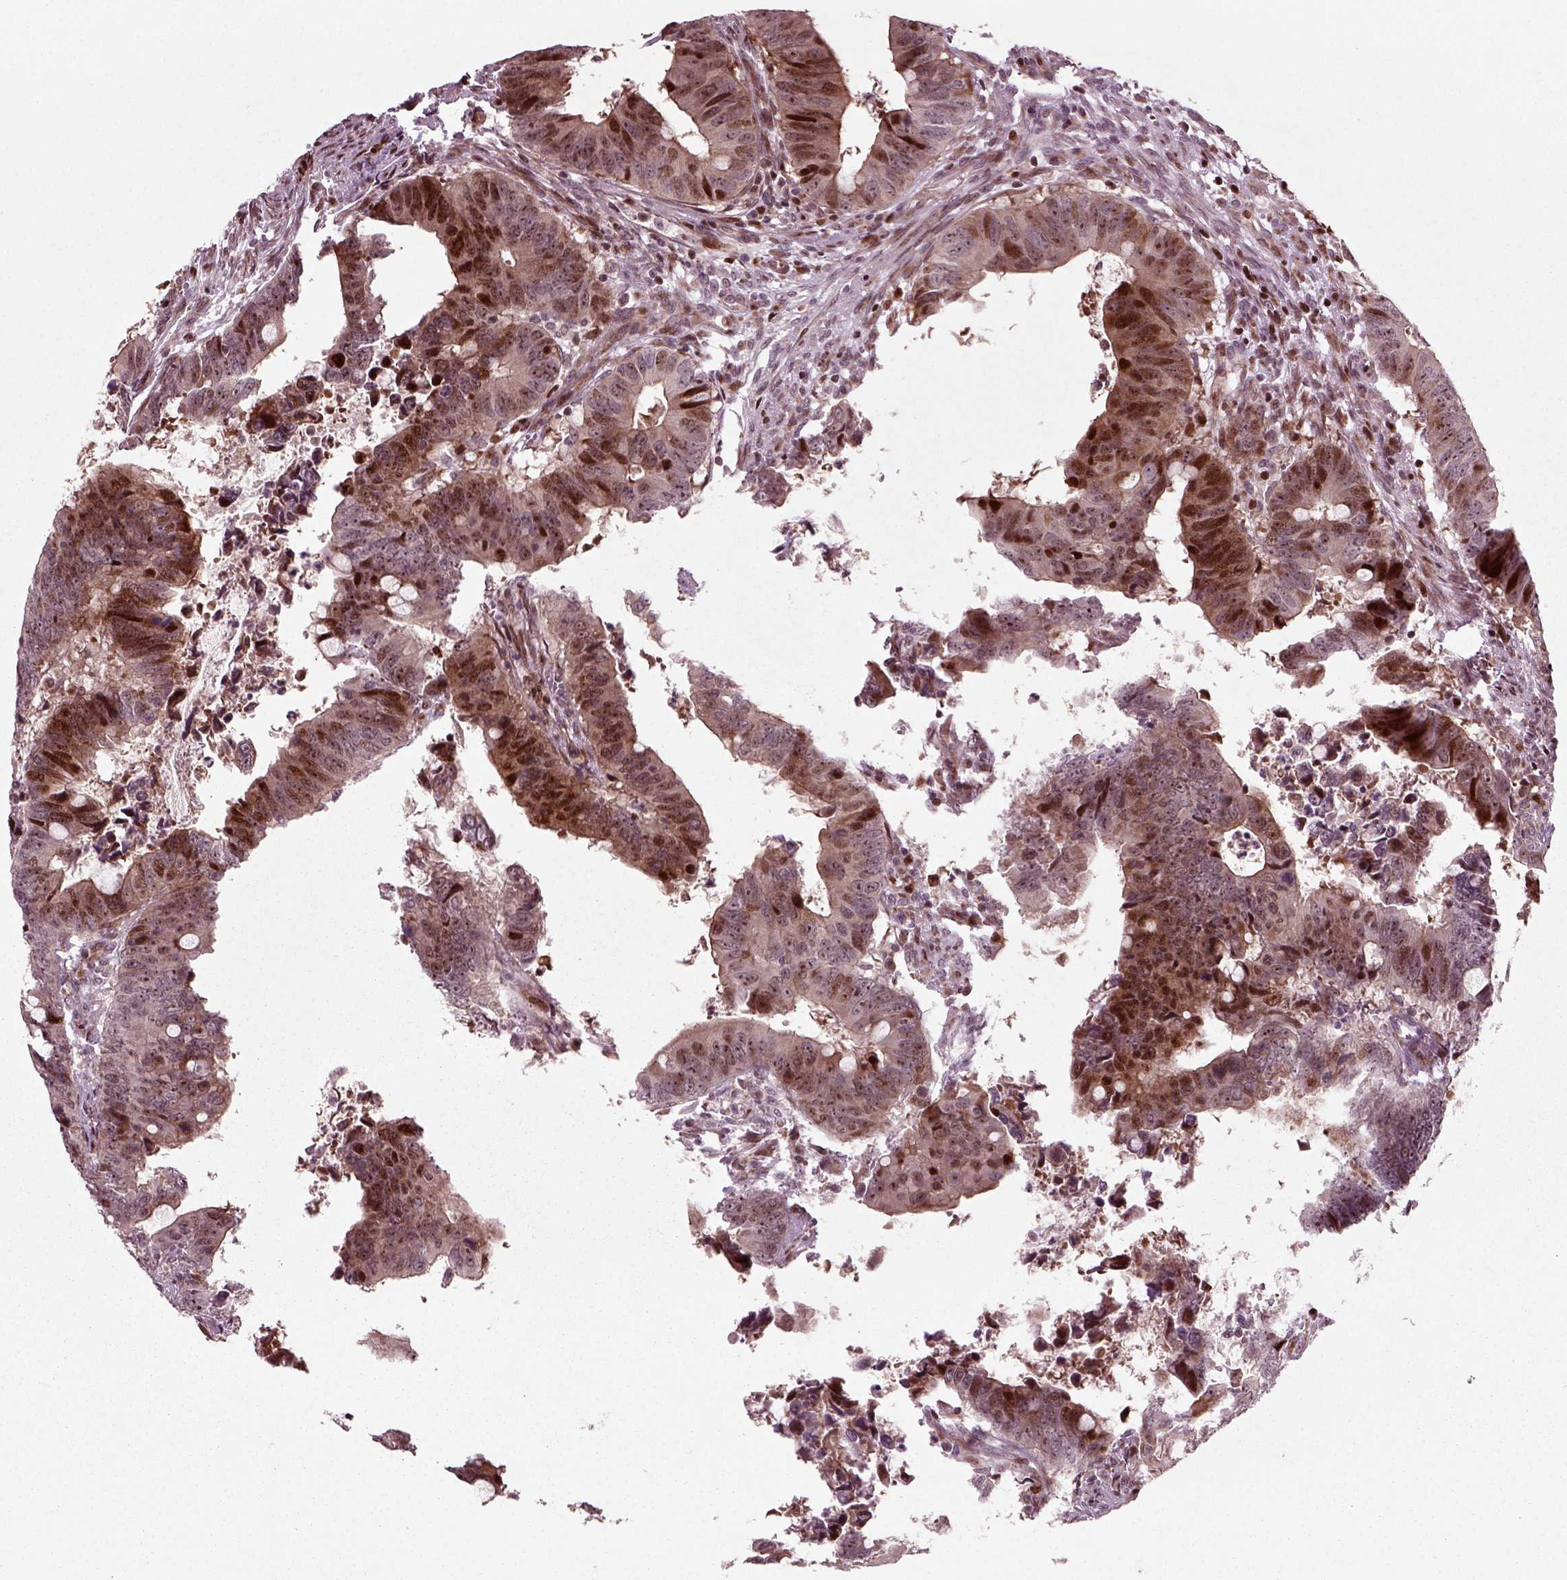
{"staining": {"intensity": "moderate", "quantity": "25%-75%", "location": "cytoplasmic/membranous,nuclear"}, "tissue": "colorectal cancer", "cell_type": "Tumor cells", "image_type": "cancer", "snomed": [{"axis": "morphology", "description": "Adenocarcinoma, NOS"}, {"axis": "topography", "description": "Colon"}], "caption": "A brown stain shows moderate cytoplasmic/membranous and nuclear expression of a protein in human colorectal cancer (adenocarcinoma) tumor cells. The staining is performed using DAB (3,3'-diaminobenzidine) brown chromogen to label protein expression. The nuclei are counter-stained blue using hematoxylin.", "gene": "CDC14A", "patient": {"sex": "female", "age": 82}}